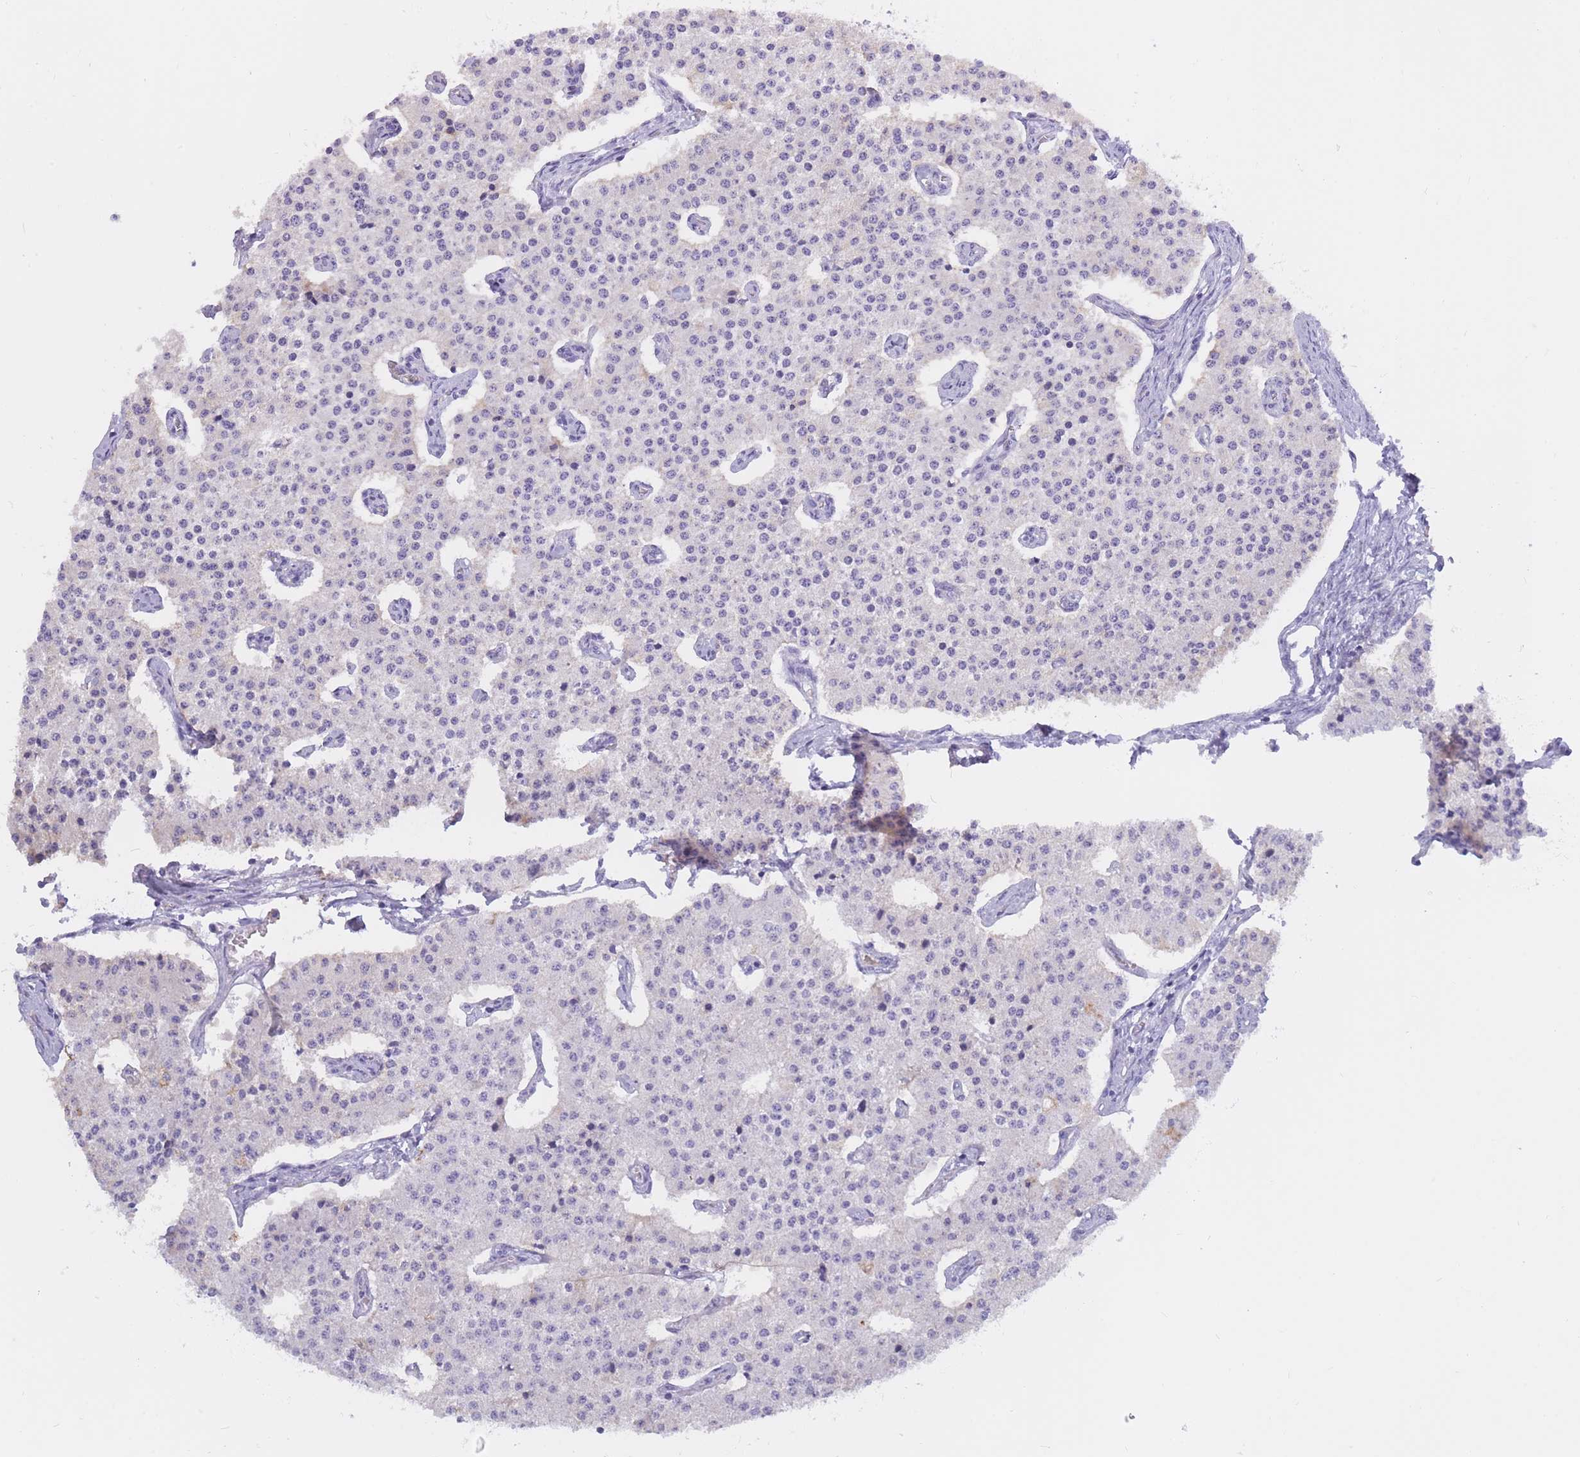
{"staining": {"intensity": "negative", "quantity": "none", "location": "none"}, "tissue": "carcinoid", "cell_type": "Tumor cells", "image_type": "cancer", "snomed": [{"axis": "morphology", "description": "Carcinoid, malignant, NOS"}, {"axis": "topography", "description": "Colon"}], "caption": "High power microscopy image of an IHC photomicrograph of carcinoid, revealing no significant positivity in tumor cells.", "gene": "BOP1", "patient": {"sex": "female", "age": 52}}